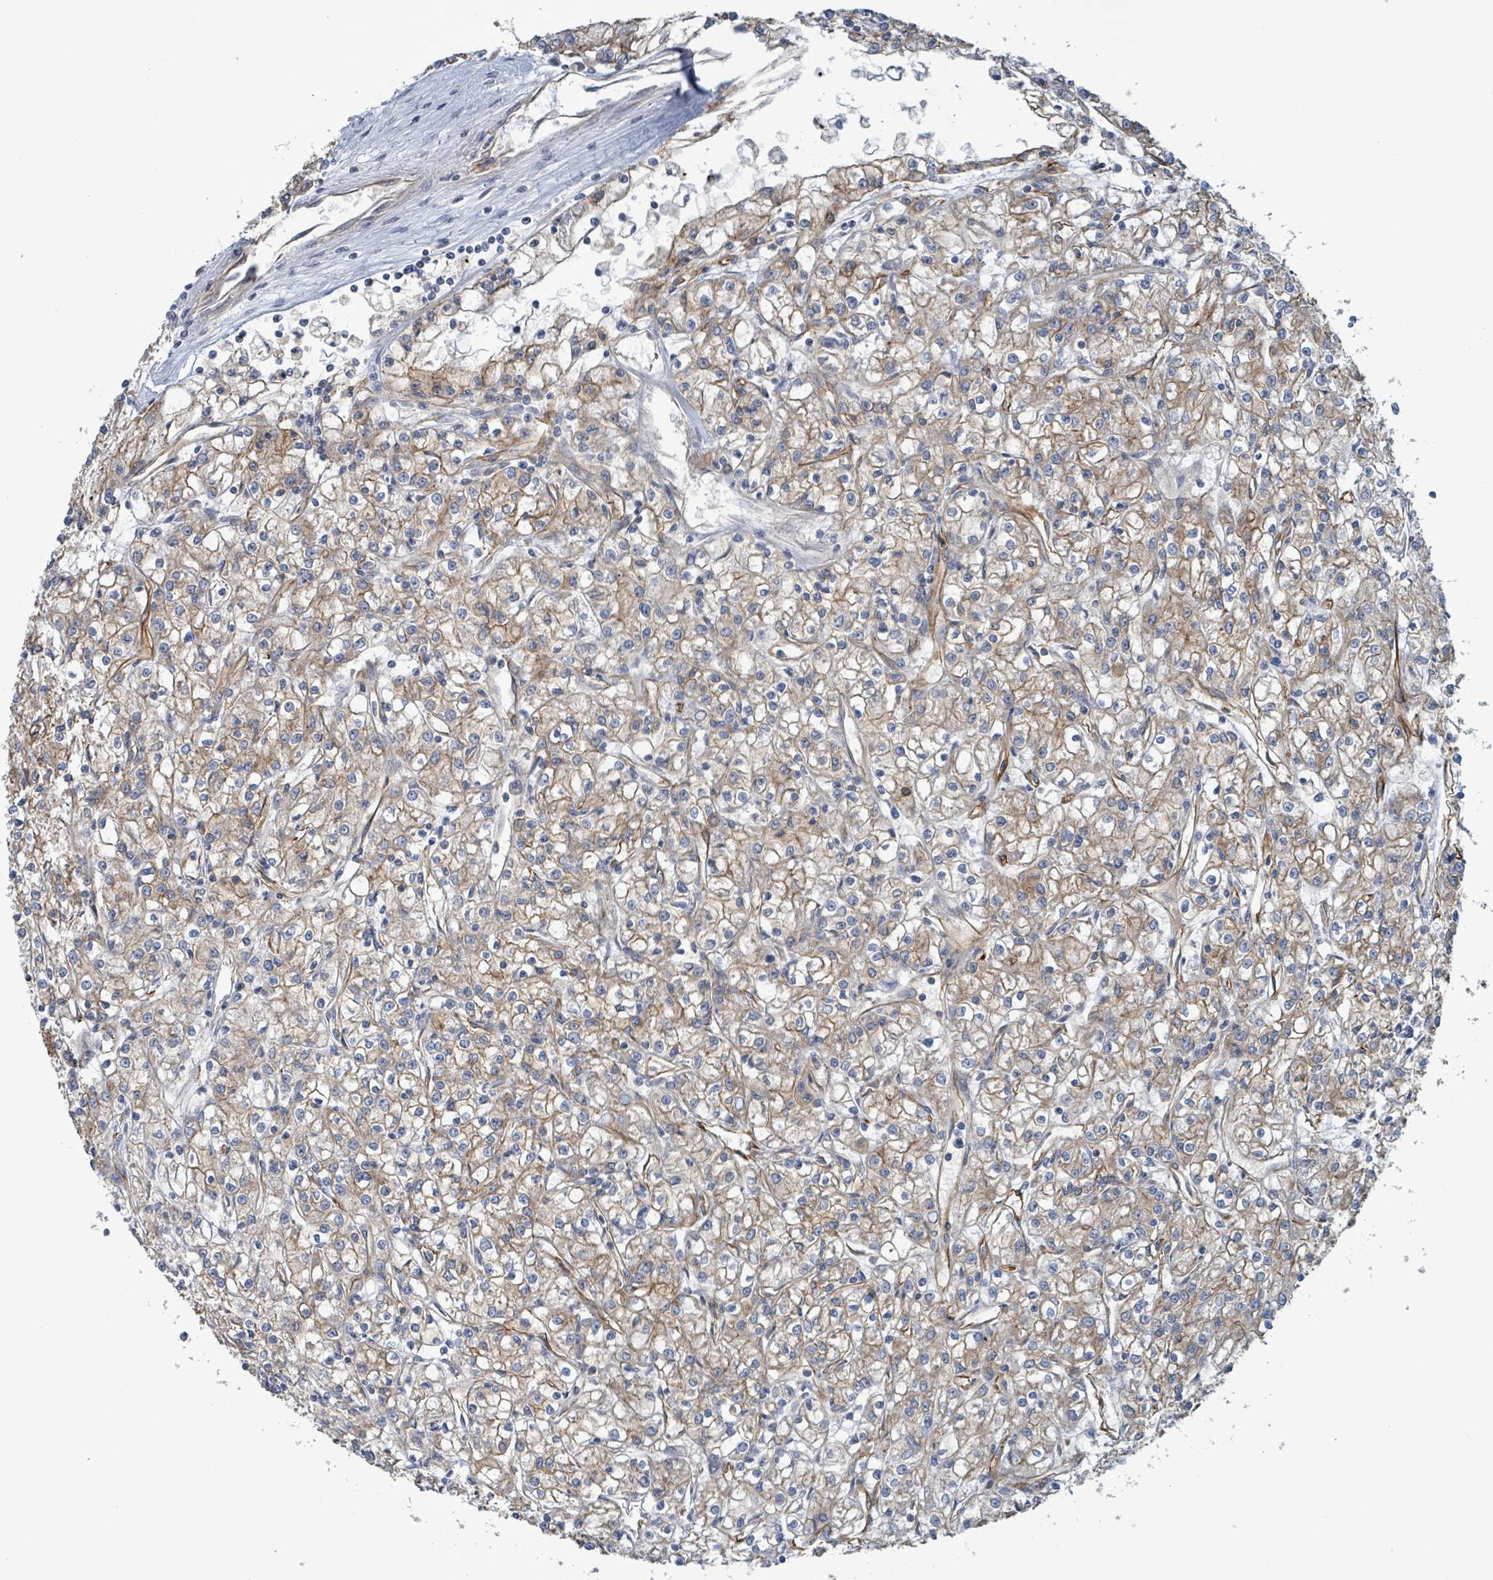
{"staining": {"intensity": "weak", "quantity": "<25%", "location": "cytoplasmic/membranous"}, "tissue": "renal cancer", "cell_type": "Tumor cells", "image_type": "cancer", "snomed": [{"axis": "morphology", "description": "Adenocarcinoma, NOS"}, {"axis": "topography", "description": "Kidney"}], "caption": "This is an IHC histopathology image of renal cancer (adenocarcinoma). There is no expression in tumor cells.", "gene": "LDOC1", "patient": {"sex": "female", "age": 59}}